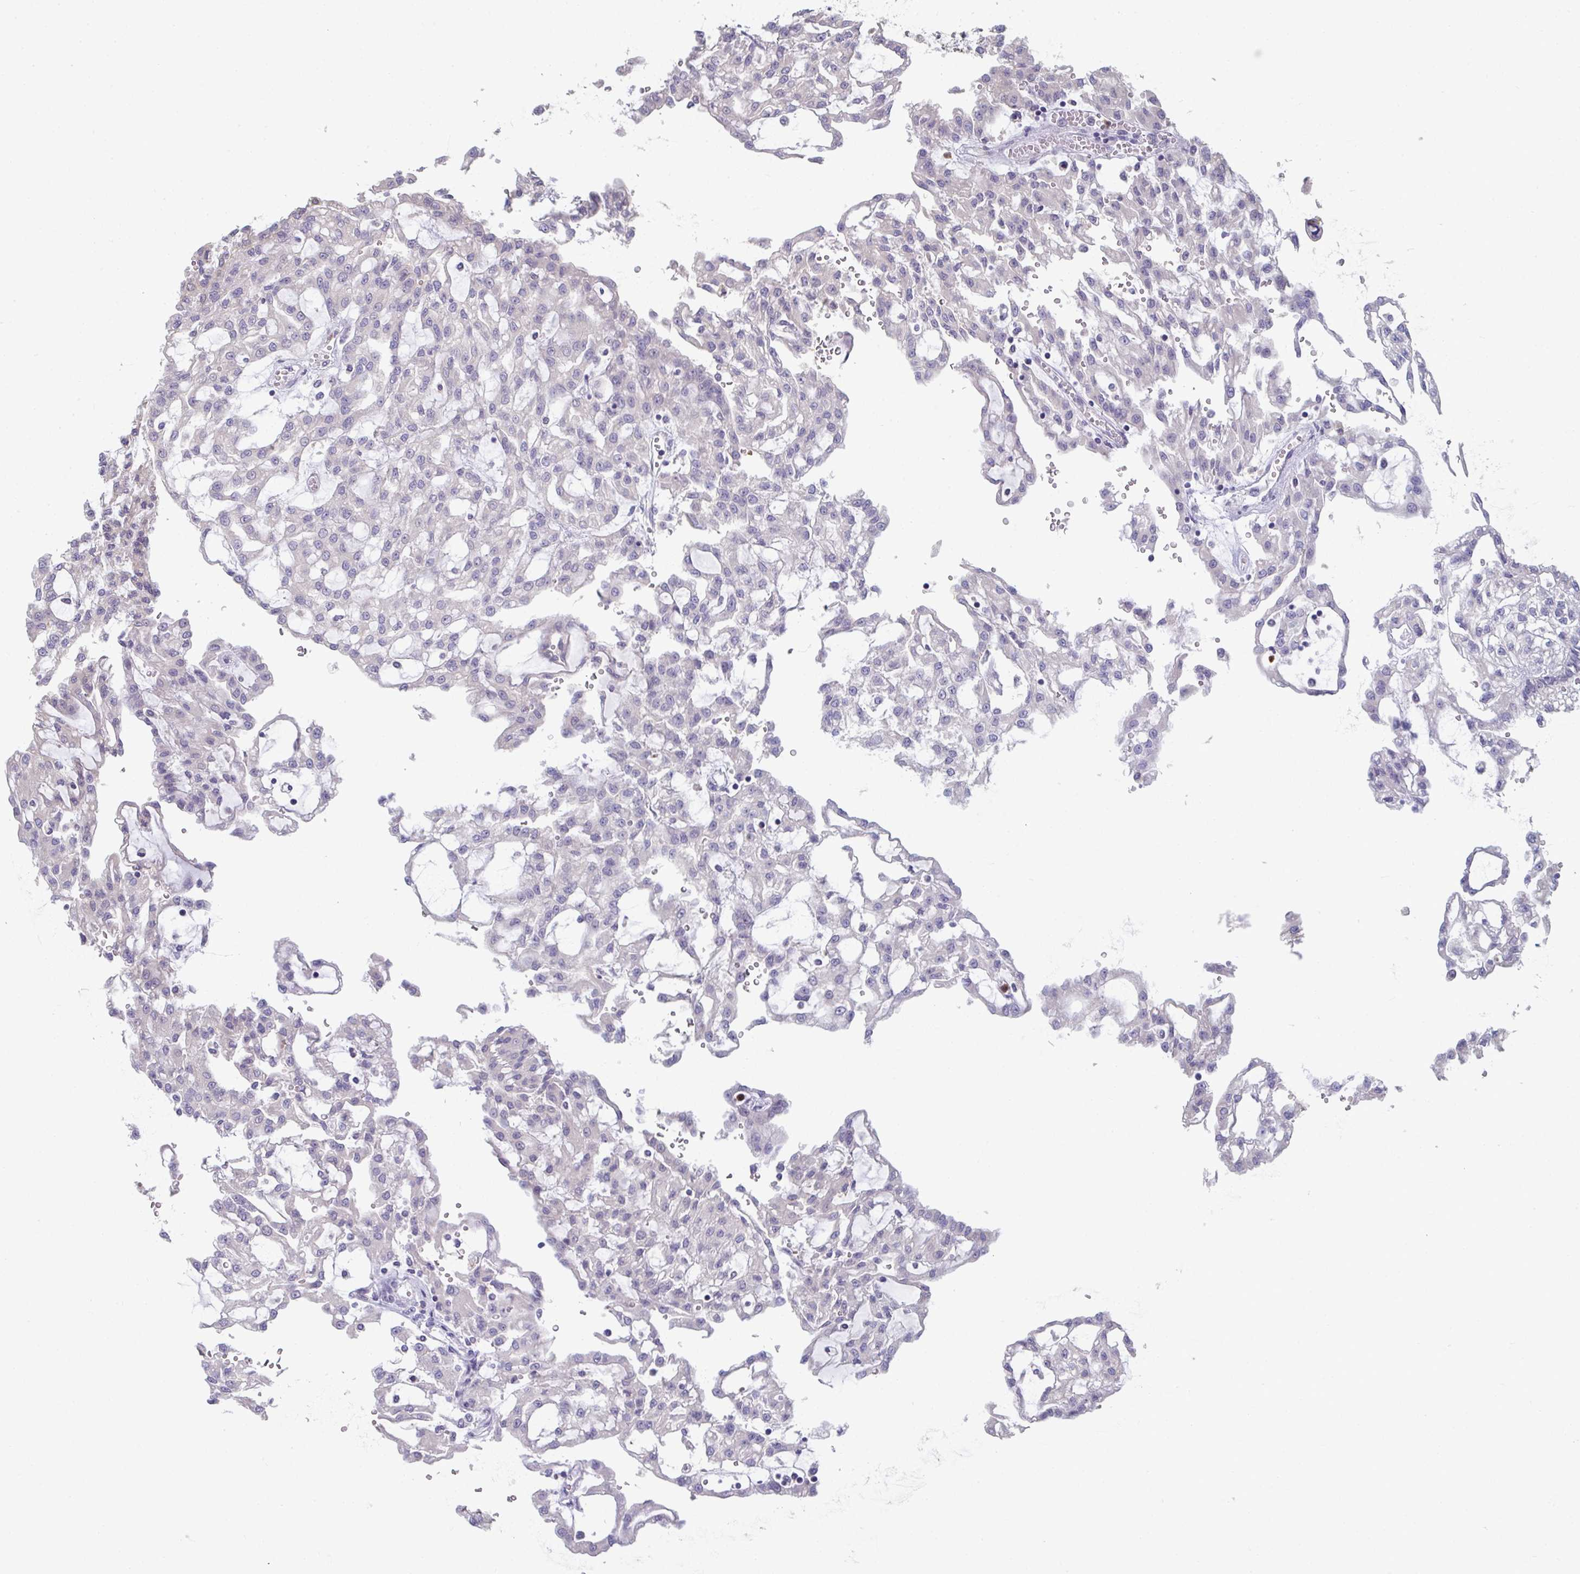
{"staining": {"intensity": "weak", "quantity": "<25%", "location": "nuclear"}, "tissue": "renal cancer", "cell_type": "Tumor cells", "image_type": "cancer", "snomed": [{"axis": "morphology", "description": "Adenocarcinoma, NOS"}, {"axis": "topography", "description": "Kidney"}], "caption": "IHC image of adenocarcinoma (renal) stained for a protein (brown), which displays no staining in tumor cells.", "gene": "RIOK1", "patient": {"sex": "male", "age": 63}}